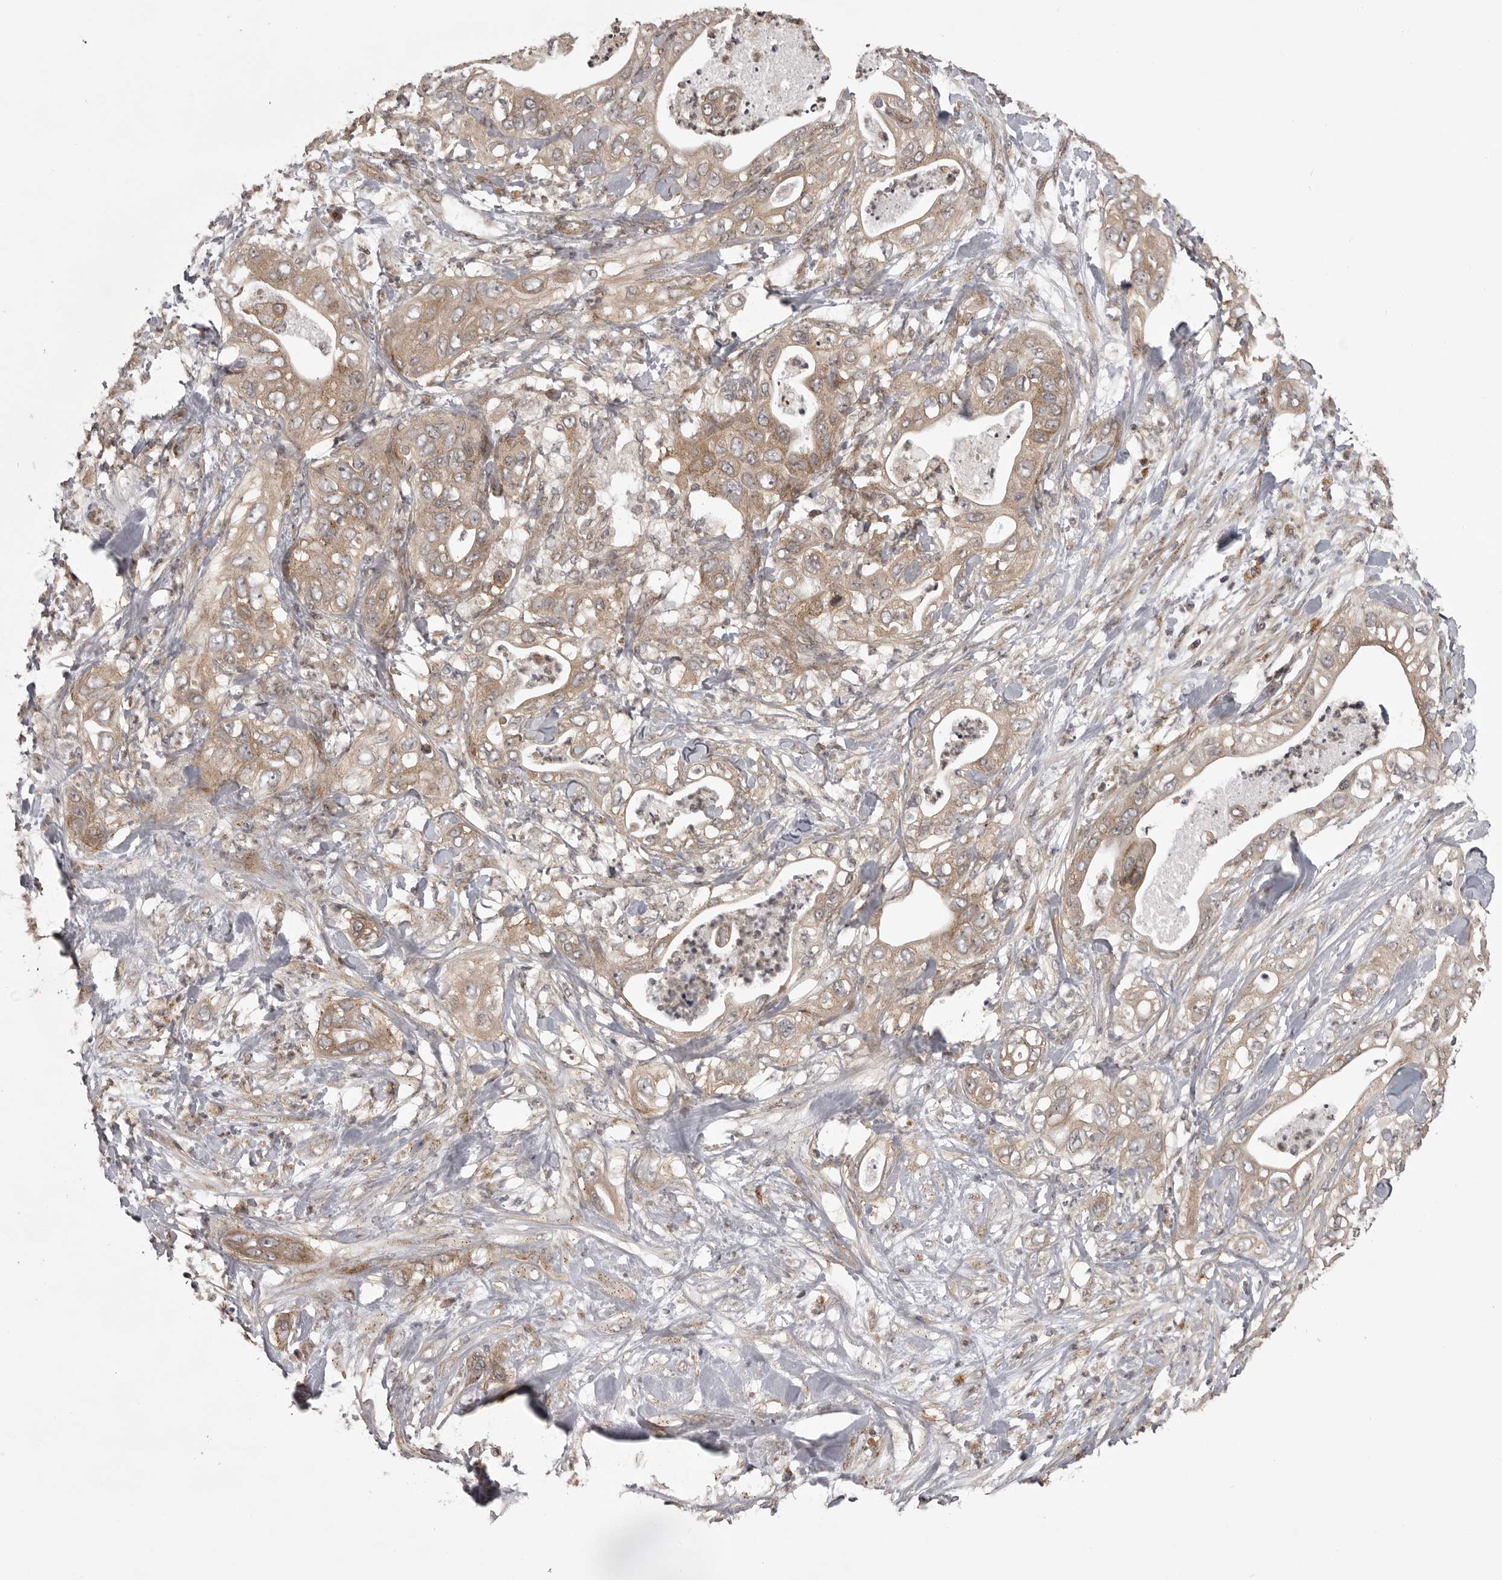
{"staining": {"intensity": "moderate", "quantity": ">75%", "location": "cytoplasmic/membranous"}, "tissue": "pancreatic cancer", "cell_type": "Tumor cells", "image_type": "cancer", "snomed": [{"axis": "morphology", "description": "Adenocarcinoma, NOS"}, {"axis": "topography", "description": "Pancreas"}], "caption": "There is medium levels of moderate cytoplasmic/membranous staining in tumor cells of pancreatic adenocarcinoma, as demonstrated by immunohistochemical staining (brown color).", "gene": "SNX16", "patient": {"sex": "female", "age": 78}}